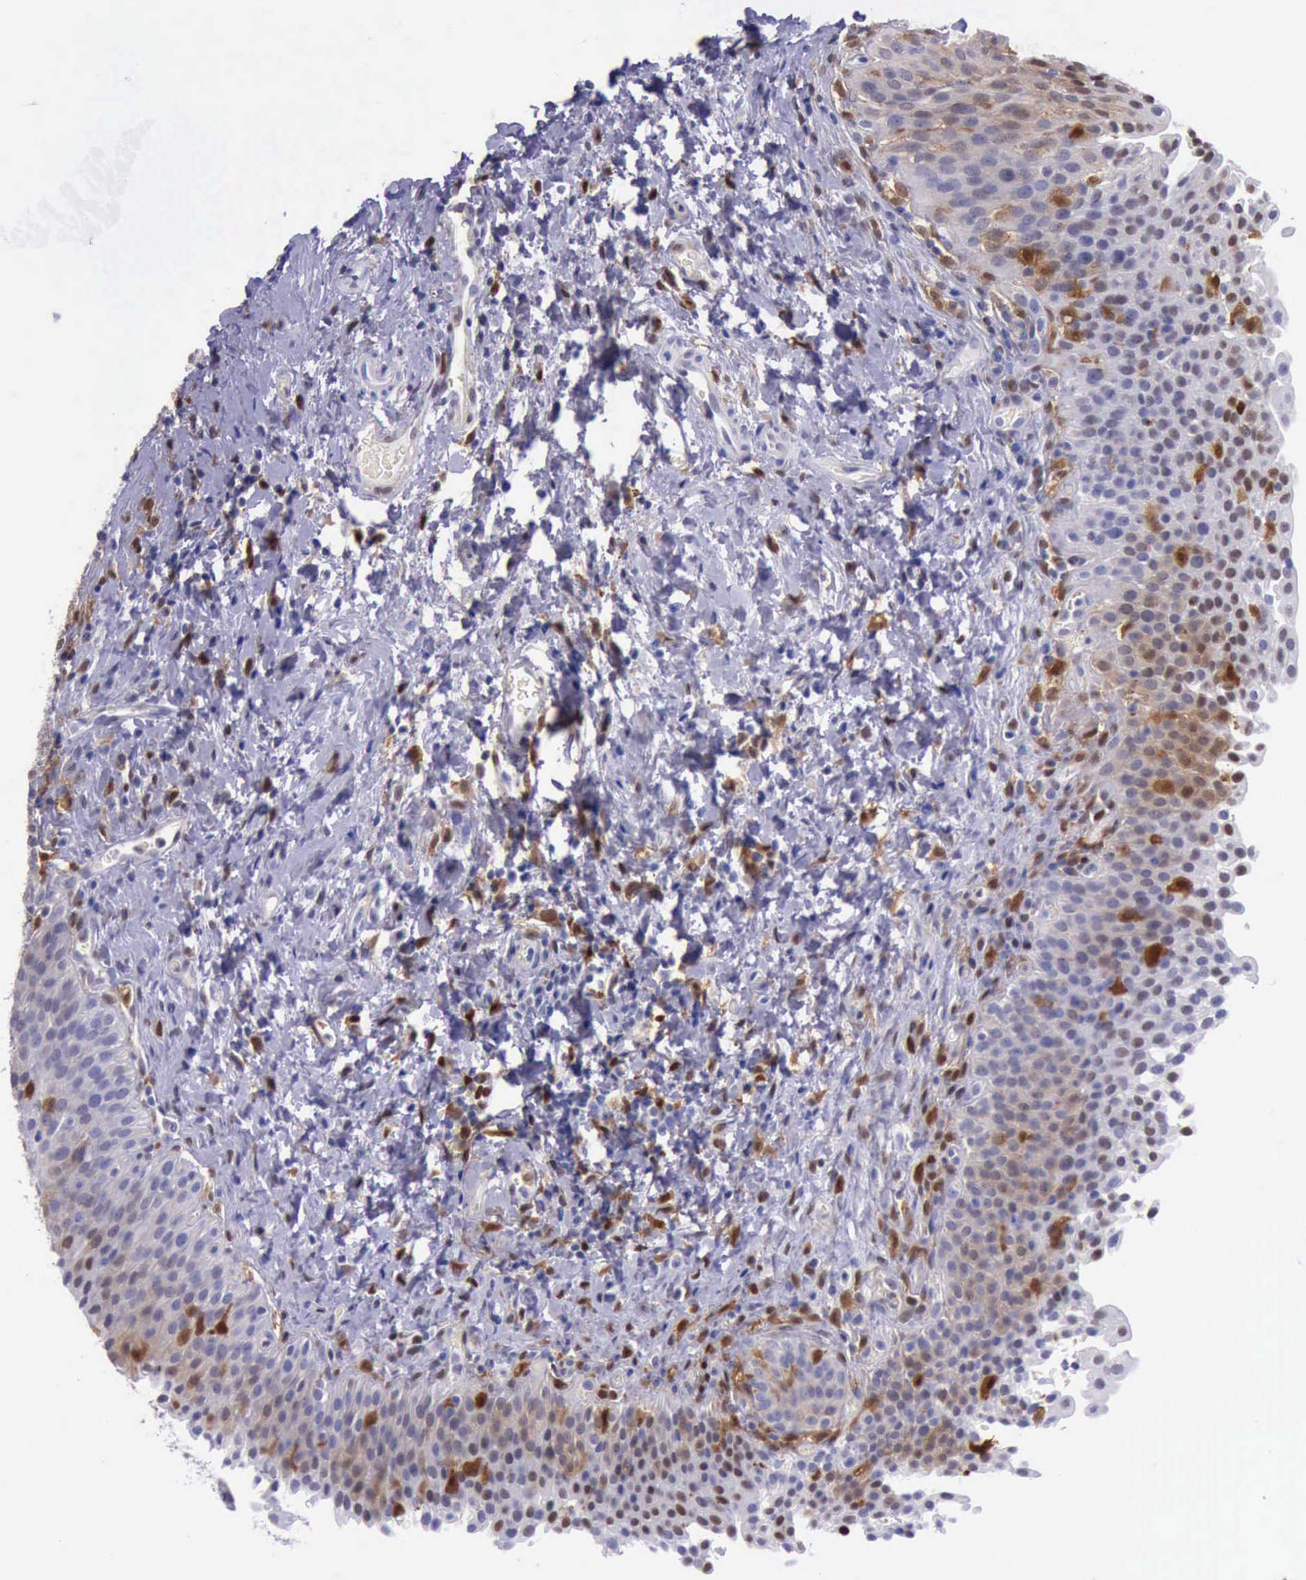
{"staining": {"intensity": "moderate", "quantity": "<25%", "location": "cytoplasmic/membranous,nuclear"}, "tissue": "urinary bladder", "cell_type": "Urothelial cells", "image_type": "normal", "snomed": [{"axis": "morphology", "description": "Normal tissue, NOS"}, {"axis": "topography", "description": "Urinary bladder"}], "caption": "The photomicrograph demonstrates immunohistochemical staining of unremarkable urinary bladder. There is moderate cytoplasmic/membranous,nuclear positivity is identified in about <25% of urothelial cells. The protein is shown in brown color, while the nuclei are stained blue.", "gene": "TYMP", "patient": {"sex": "male", "age": 51}}